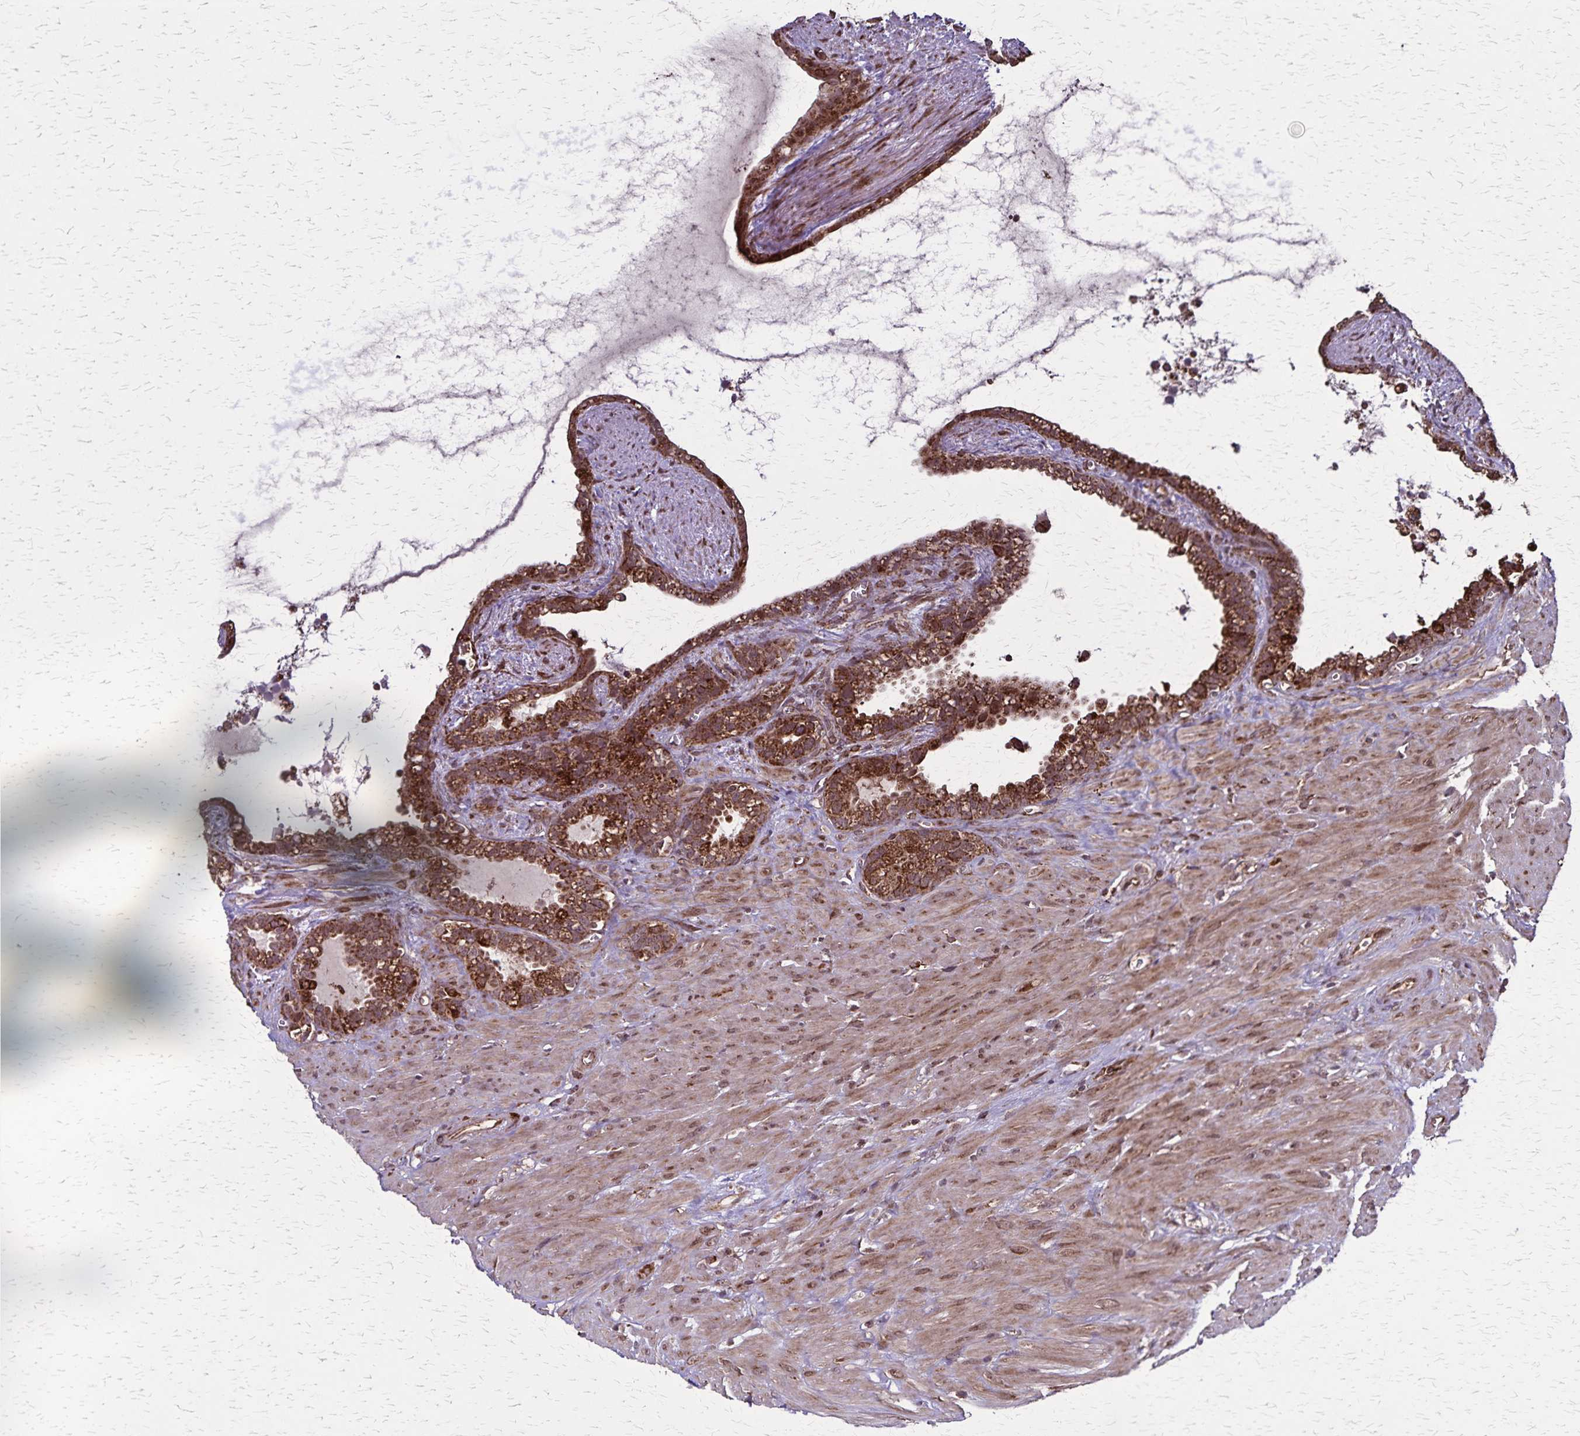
{"staining": {"intensity": "strong", "quantity": ">75%", "location": "cytoplasmic/membranous"}, "tissue": "seminal vesicle", "cell_type": "Glandular cells", "image_type": "normal", "snomed": [{"axis": "morphology", "description": "Normal tissue, NOS"}, {"axis": "topography", "description": "Seminal veicle"}], "caption": "High-power microscopy captured an immunohistochemistry (IHC) photomicrograph of normal seminal vesicle, revealing strong cytoplasmic/membranous staining in about >75% of glandular cells.", "gene": "NFS1", "patient": {"sex": "male", "age": 76}}